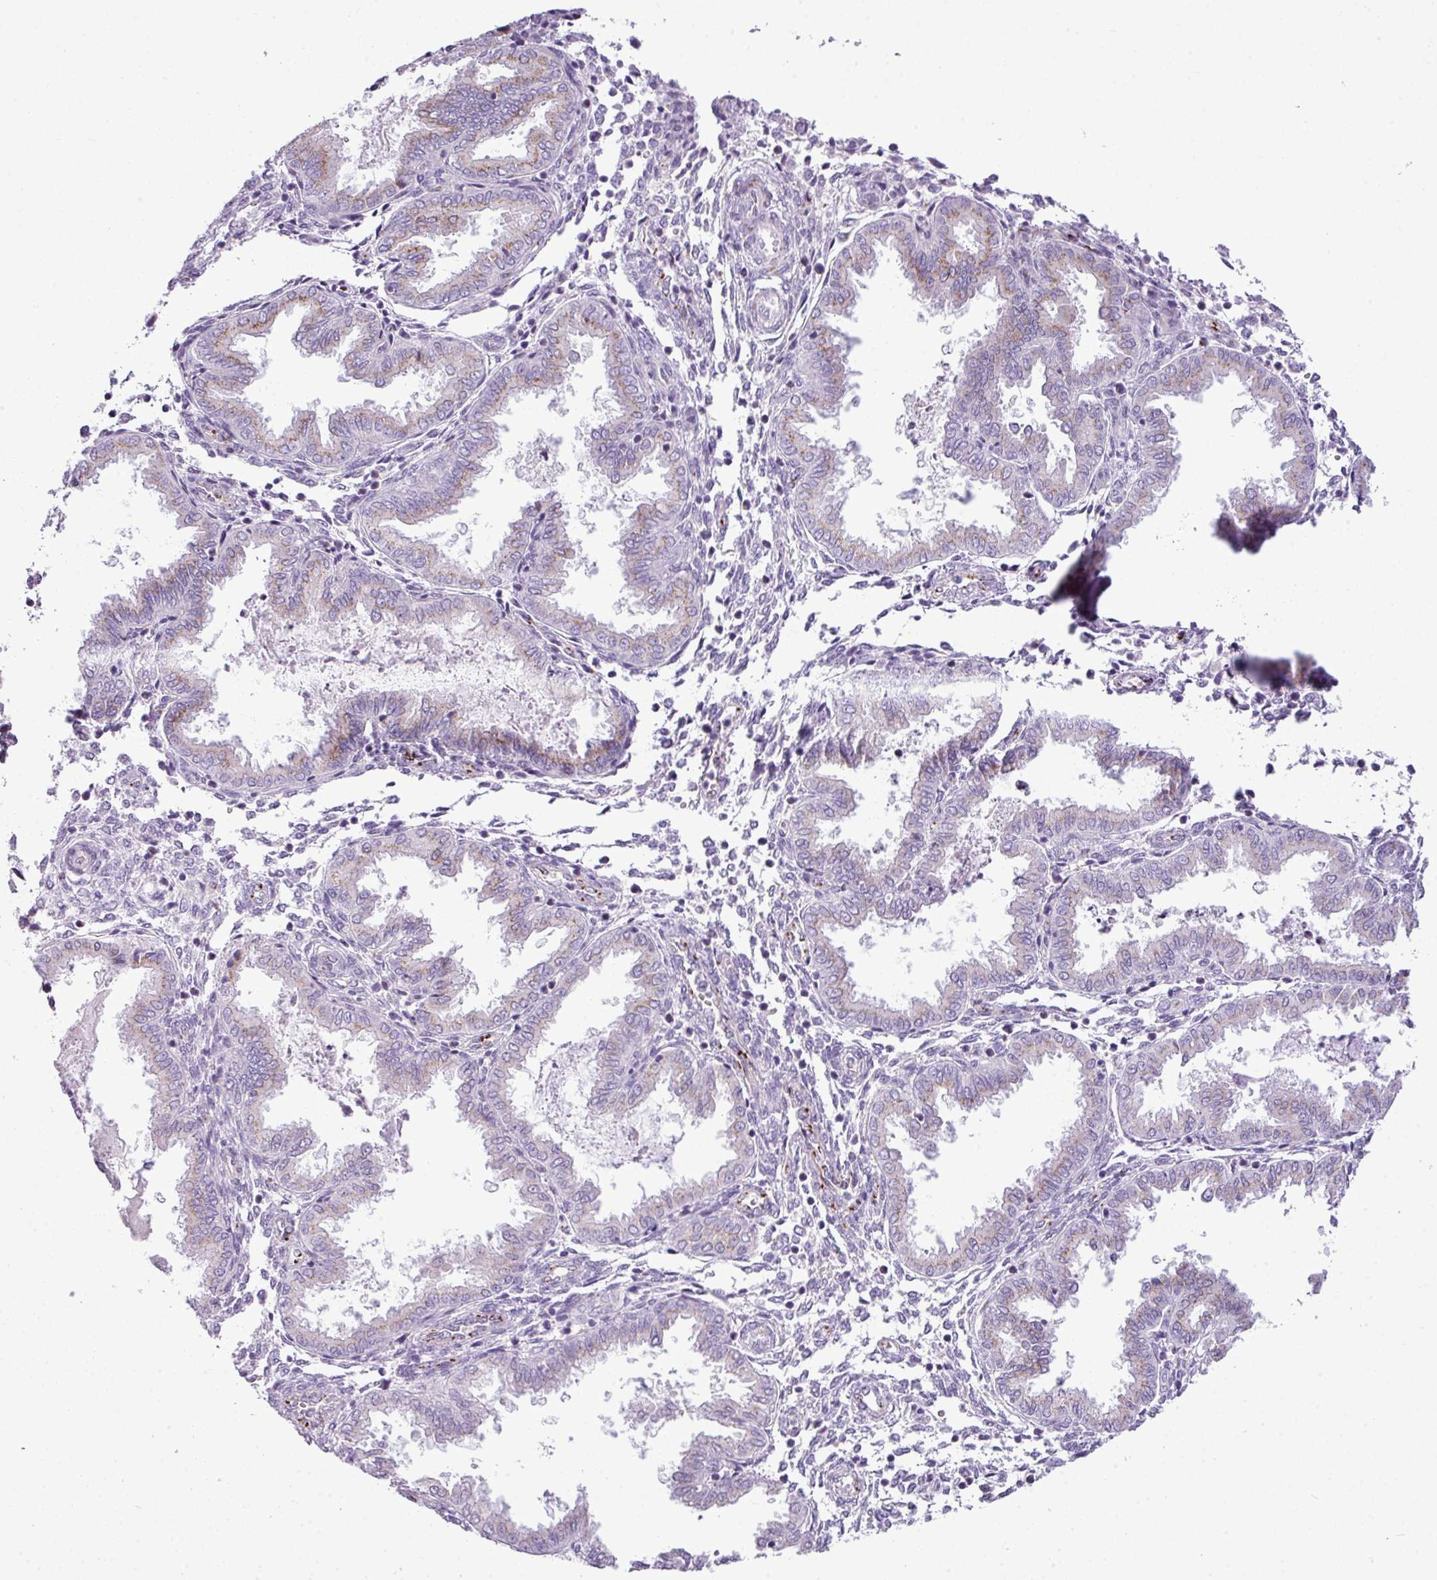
{"staining": {"intensity": "negative", "quantity": "none", "location": "none"}, "tissue": "endometrium", "cell_type": "Cells in endometrial stroma", "image_type": "normal", "snomed": [{"axis": "morphology", "description": "Normal tissue, NOS"}, {"axis": "topography", "description": "Endometrium"}], "caption": "Cells in endometrial stroma are negative for brown protein staining in normal endometrium. (Stains: DAB (3,3'-diaminobenzidine) immunohistochemistry (IHC) with hematoxylin counter stain, Microscopy: brightfield microscopy at high magnification).", "gene": "FAM43A", "patient": {"sex": "female", "age": 33}}